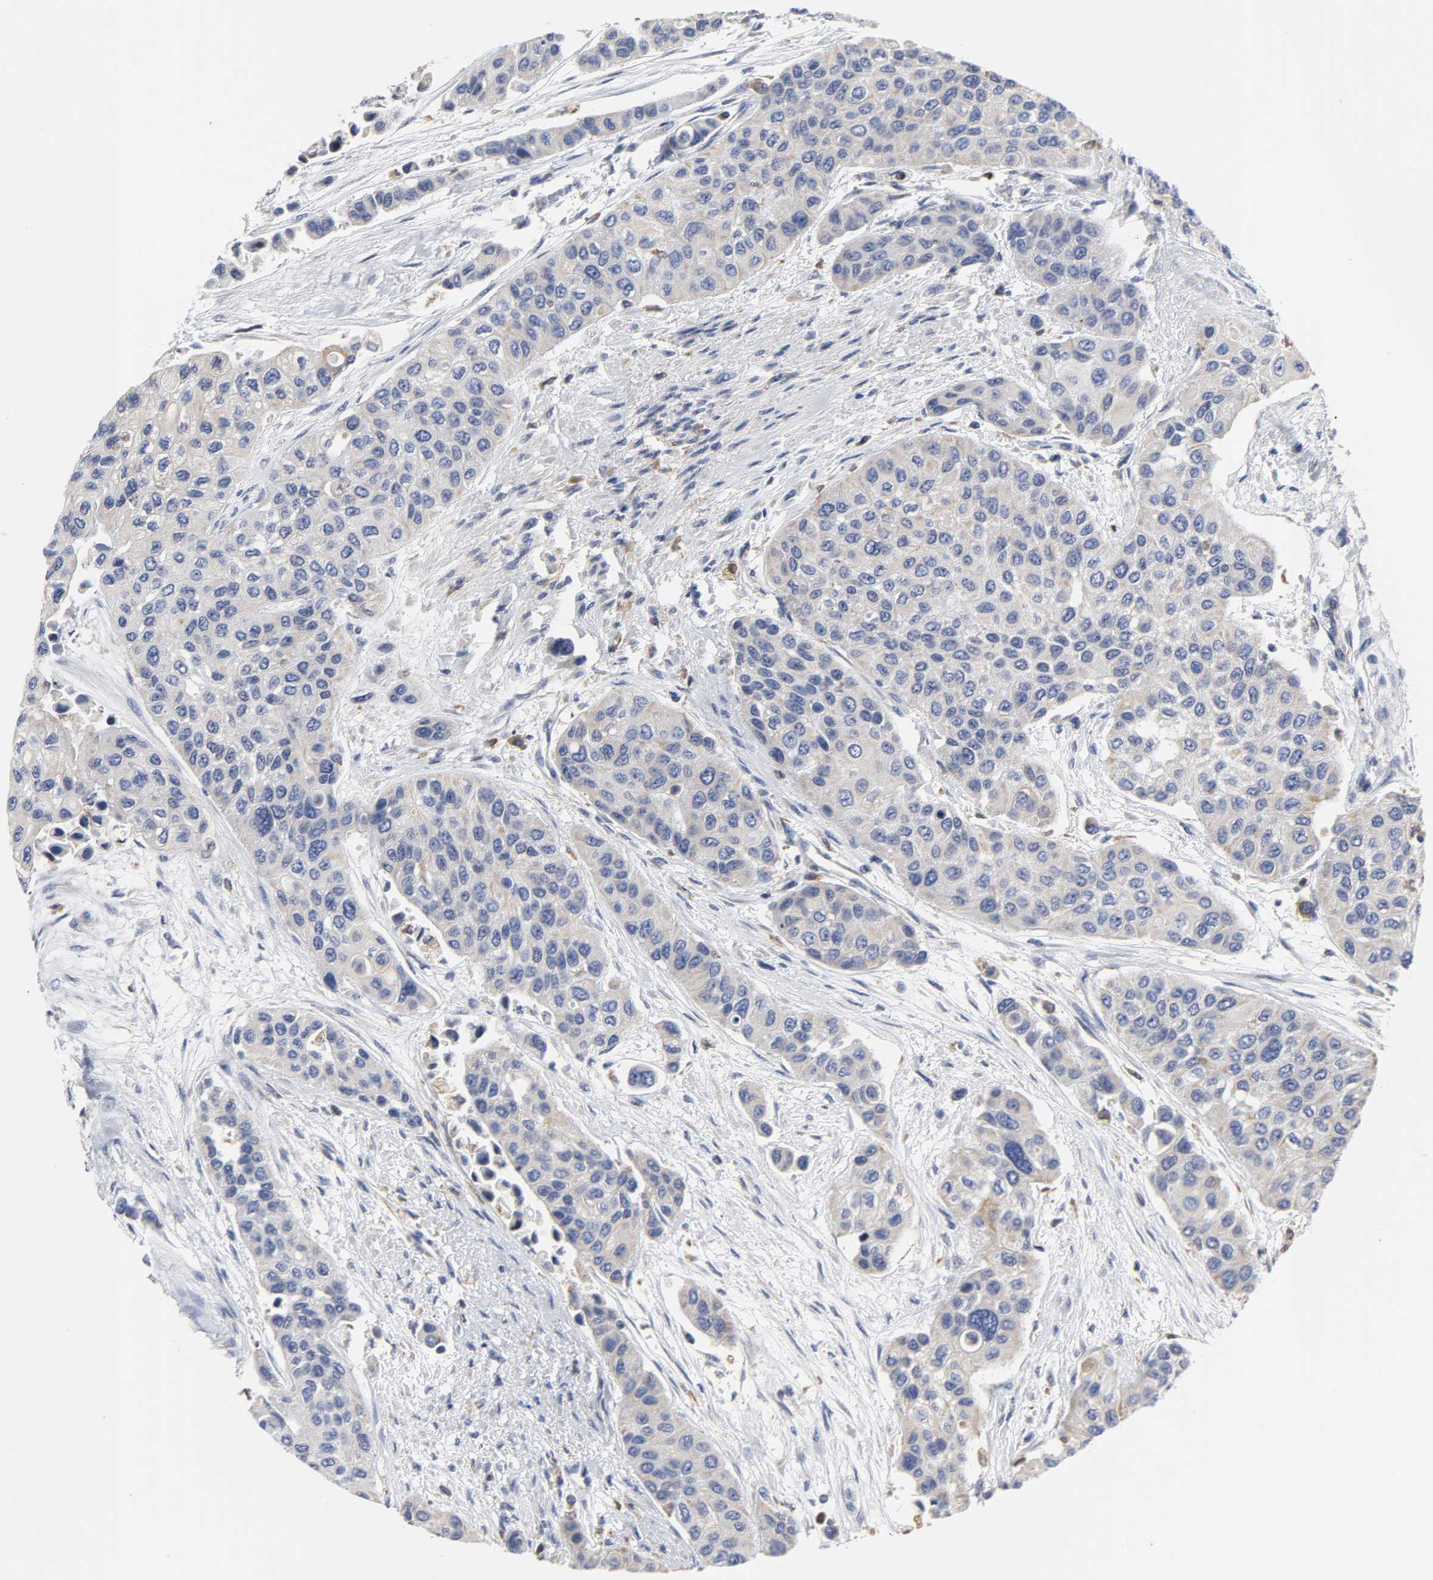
{"staining": {"intensity": "negative", "quantity": "none", "location": "none"}, "tissue": "urothelial cancer", "cell_type": "Tumor cells", "image_type": "cancer", "snomed": [{"axis": "morphology", "description": "Urothelial carcinoma, High grade"}, {"axis": "topography", "description": "Urinary bladder"}], "caption": "The immunohistochemistry (IHC) histopathology image has no significant expression in tumor cells of high-grade urothelial carcinoma tissue. (Stains: DAB IHC with hematoxylin counter stain, Microscopy: brightfield microscopy at high magnification).", "gene": "HCK", "patient": {"sex": "female", "age": 56}}